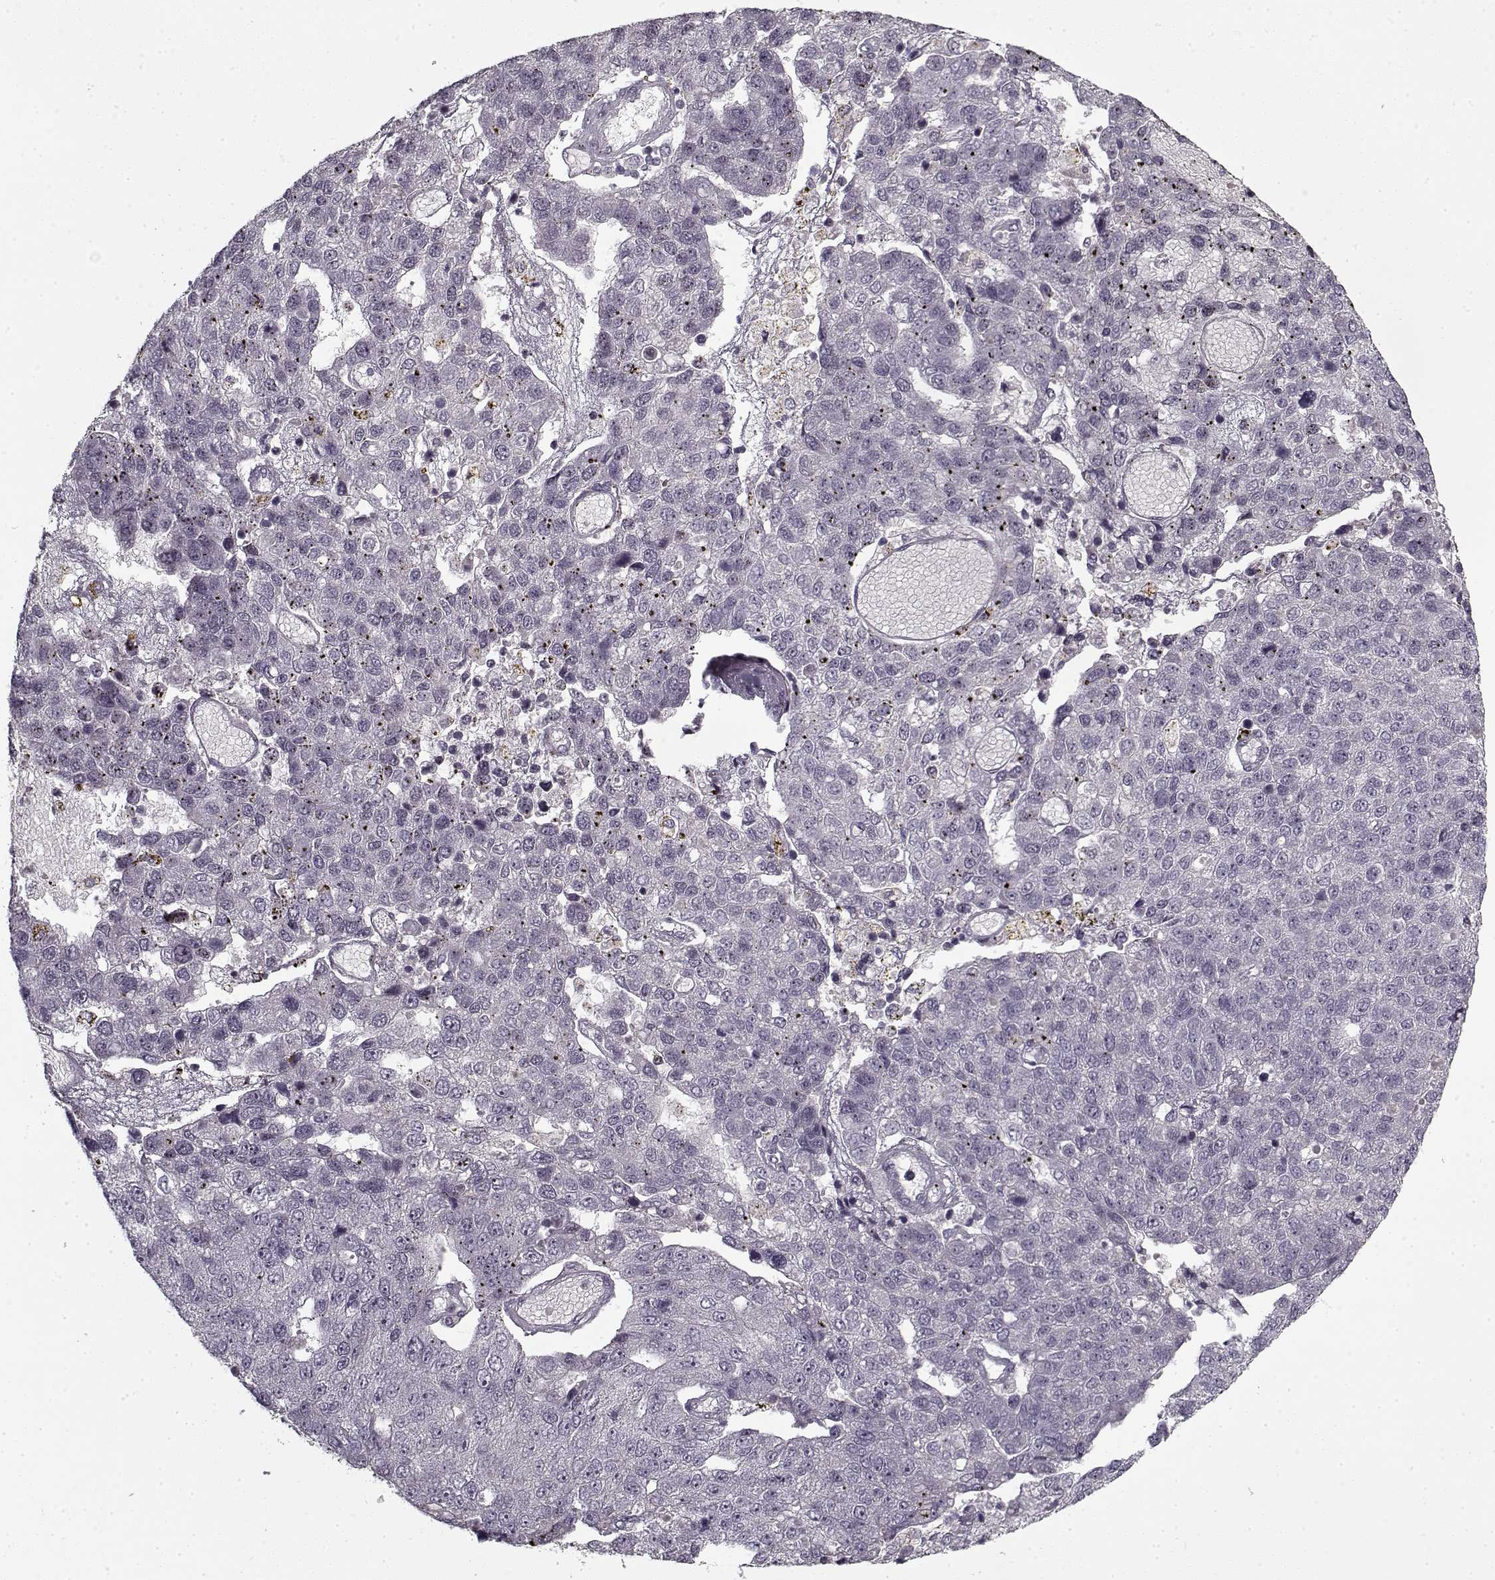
{"staining": {"intensity": "negative", "quantity": "none", "location": "none"}, "tissue": "pancreatic cancer", "cell_type": "Tumor cells", "image_type": "cancer", "snomed": [{"axis": "morphology", "description": "Adenocarcinoma, NOS"}, {"axis": "topography", "description": "Pancreas"}], "caption": "IHC histopathology image of neoplastic tissue: adenocarcinoma (pancreatic) stained with DAB (3,3'-diaminobenzidine) shows no significant protein staining in tumor cells. (Stains: DAB immunohistochemistry with hematoxylin counter stain, Microscopy: brightfield microscopy at high magnification).", "gene": "LAMA2", "patient": {"sex": "female", "age": 61}}